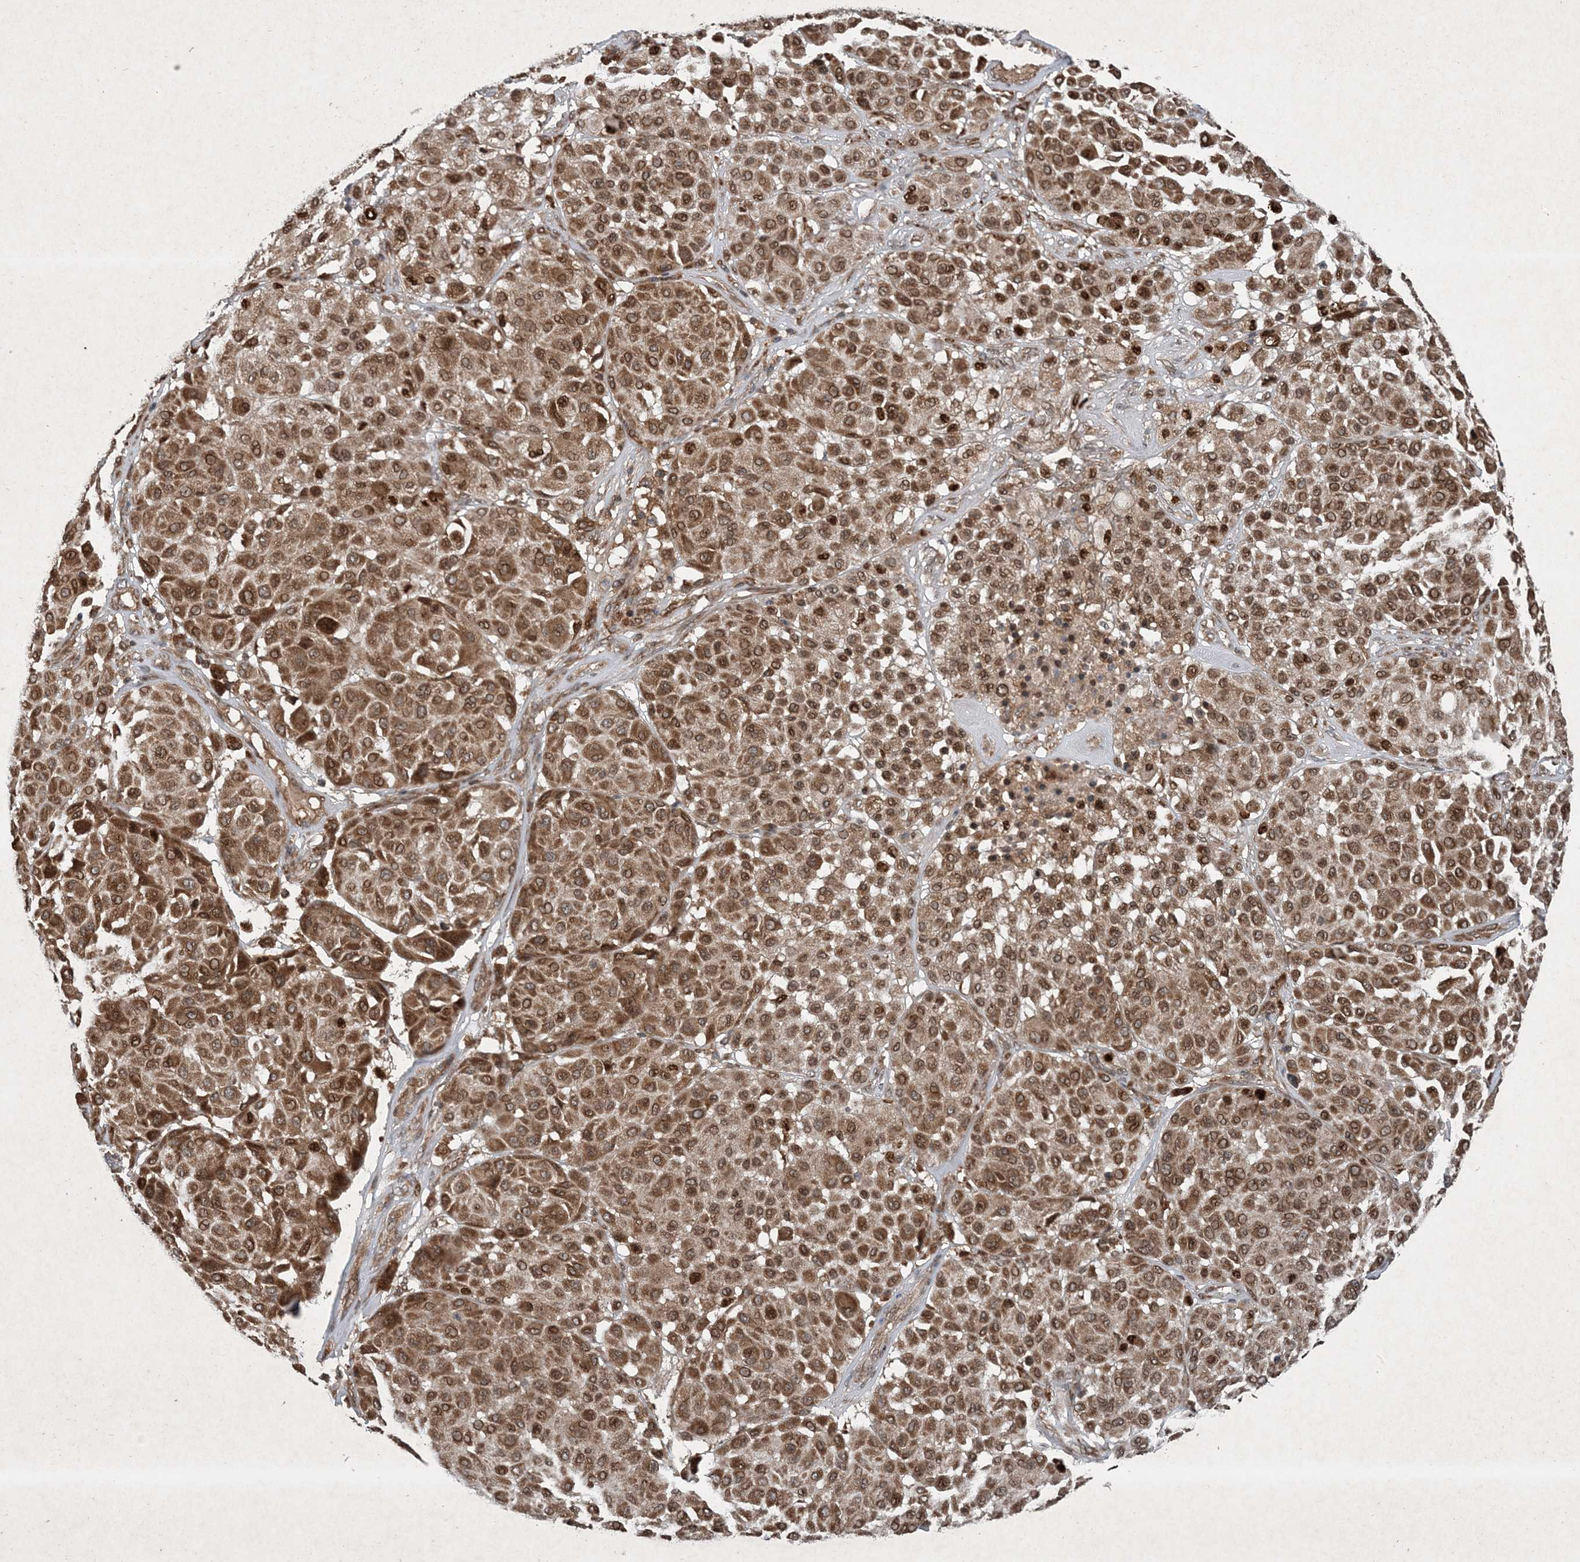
{"staining": {"intensity": "moderate", "quantity": ">75%", "location": "cytoplasmic/membranous,nuclear"}, "tissue": "melanoma", "cell_type": "Tumor cells", "image_type": "cancer", "snomed": [{"axis": "morphology", "description": "Malignant melanoma, Metastatic site"}, {"axis": "topography", "description": "Soft tissue"}], "caption": "Protein analysis of melanoma tissue displays moderate cytoplasmic/membranous and nuclear staining in approximately >75% of tumor cells.", "gene": "GNG5", "patient": {"sex": "male", "age": 41}}